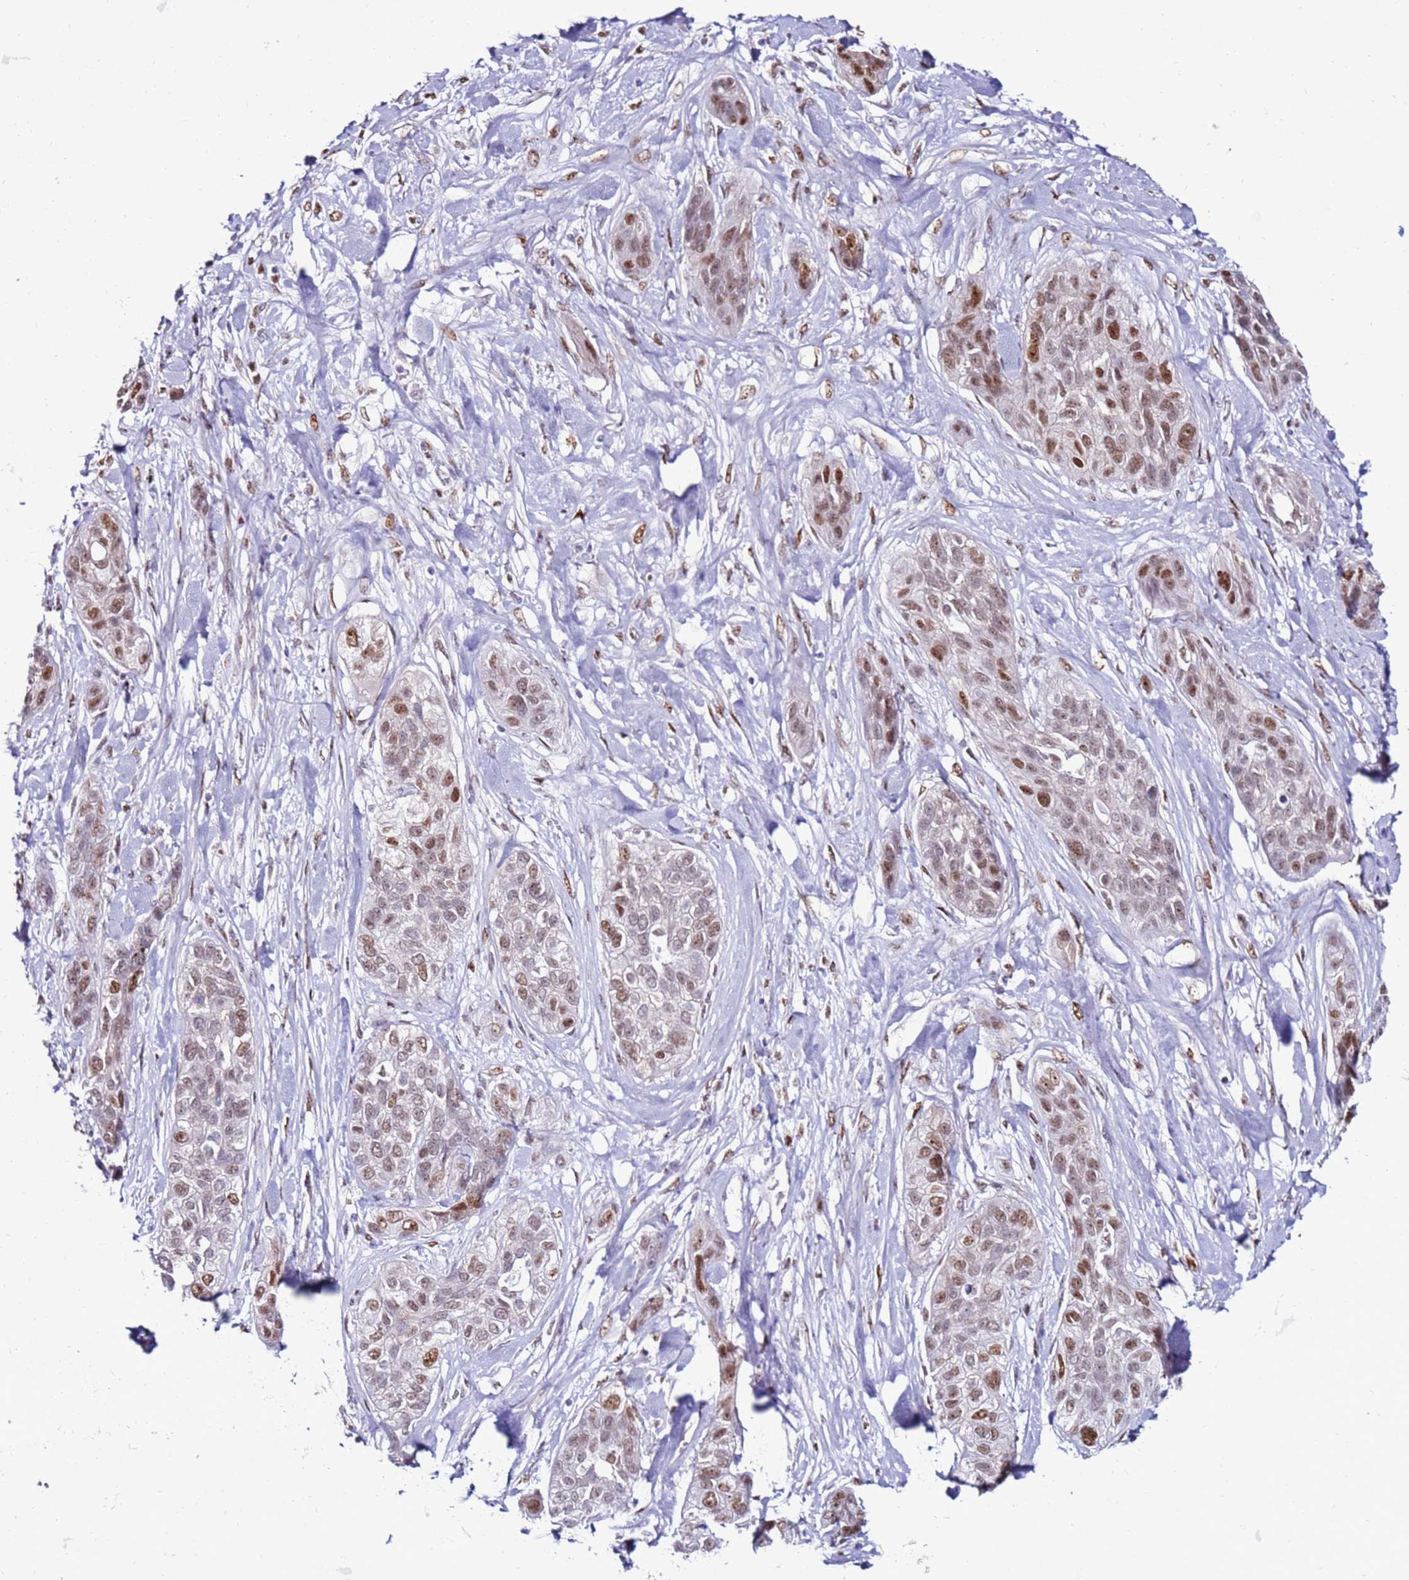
{"staining": {"intensity": "moderate", "quantity": ">75%", "location": "nuclear"}, "tissue": "lung cancer", "cell_type": "Tumor cells", "image_type": "cancer", "snomed": [{"axis": "morphology", "description": "Squamous cell carcinoma, NOS"}, {"axis": "topography", "description": "Lung"}], "caption": "Immunohistochemical staining of lung squamous cell carcinoma exhibits medium levels of moderate nuclear staining in approximately >75% of tumor cells.", "gene": "KPNA4", "patient": {"sex": "female", "age": 70}}